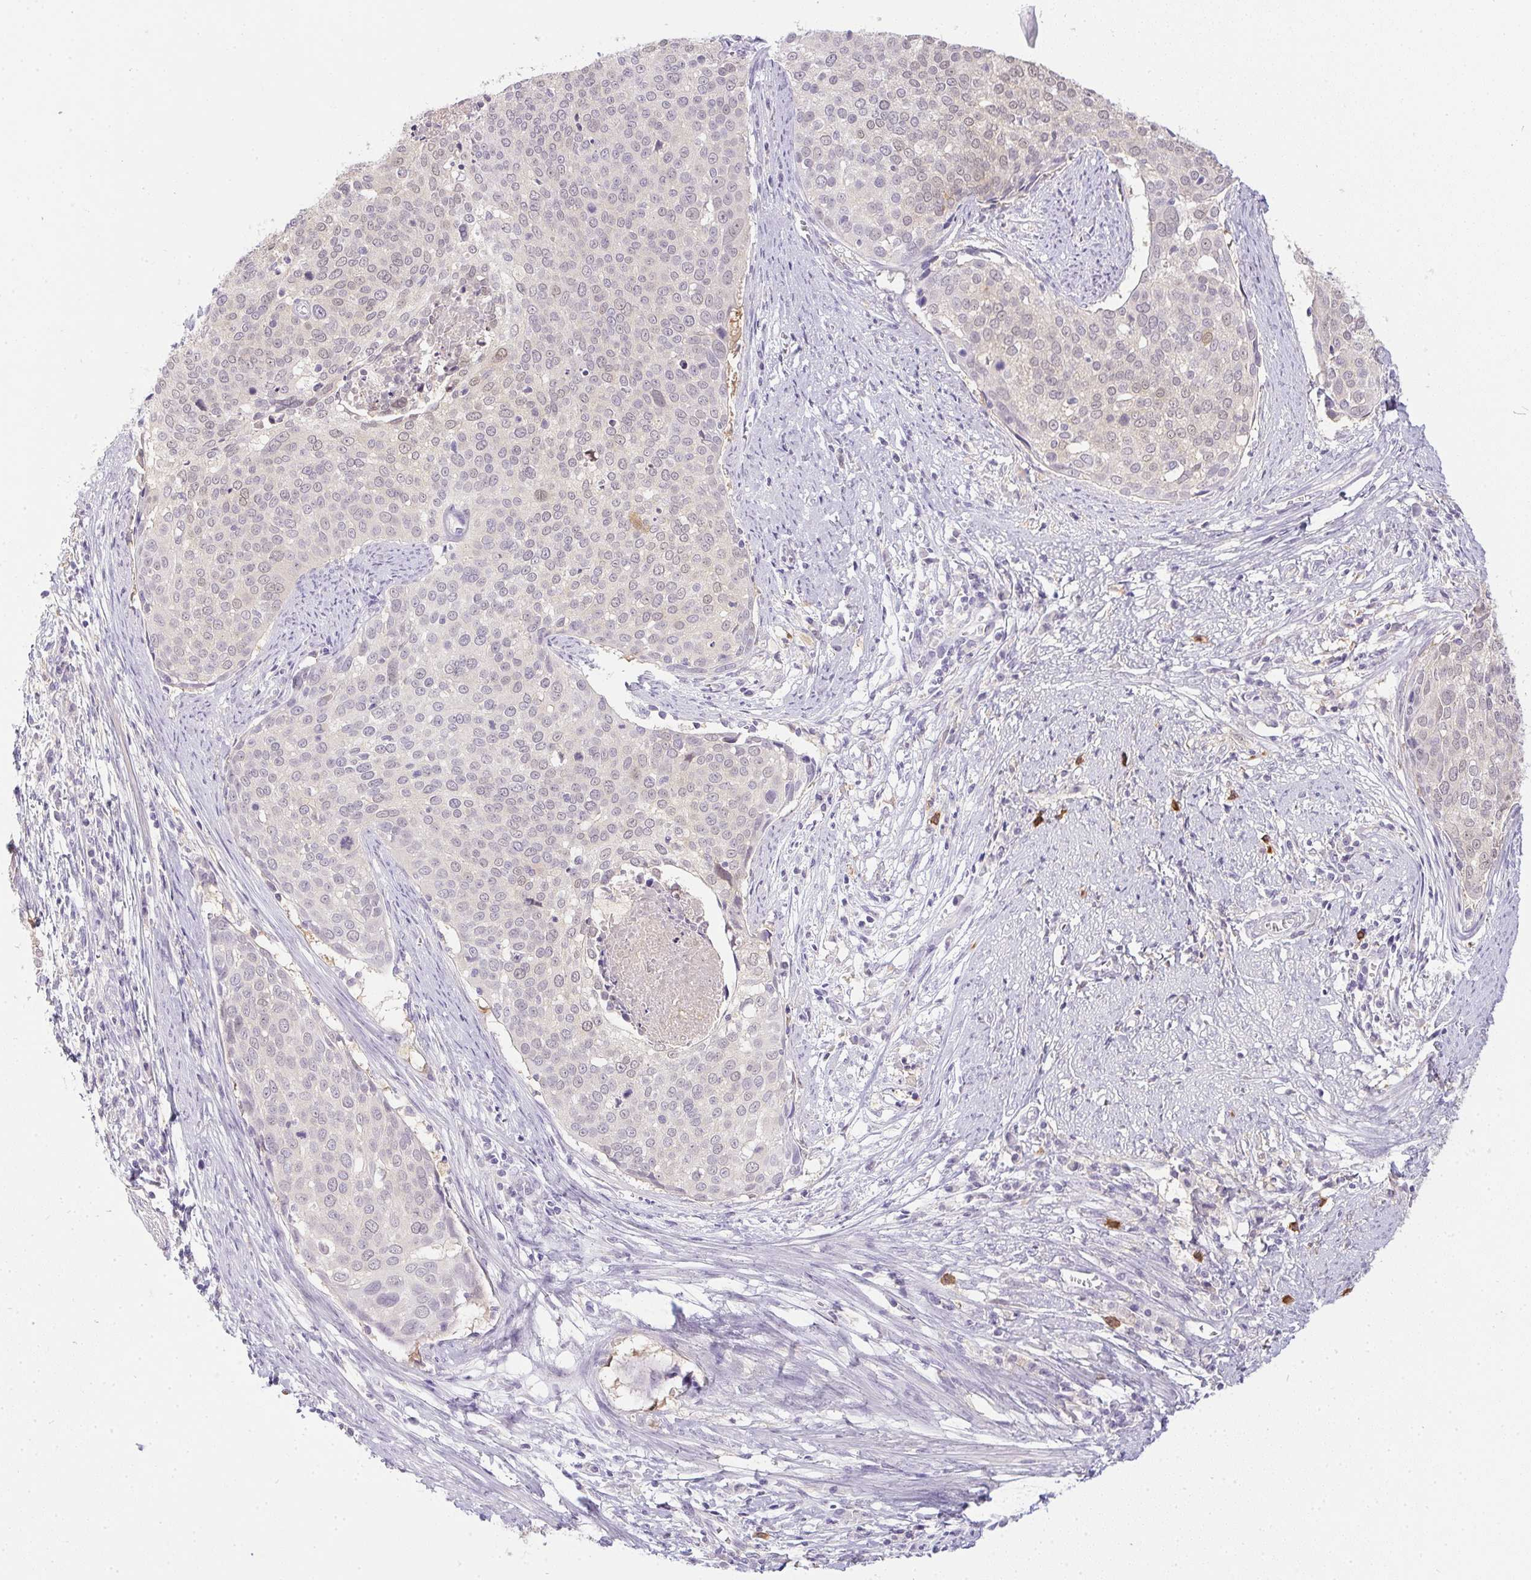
{"staining": {"intensity": "negative", "quantity": "none", "location": "none"}, "tissue": "cervical cancer", "cell_type": "Tumor cells", "image_type": "cancer", "snomed": [{"axis": "morphology", "description": "Squamous cell carcinoma, NOS"}, {"axis": "topography", "description": "Cervix"}], "caption": "There is no significant positivity in tumor cells of cervical squamous cell carcinoma.", "gene": "DNAJC5G", "patient": {"sex": "female", "age": 39}}